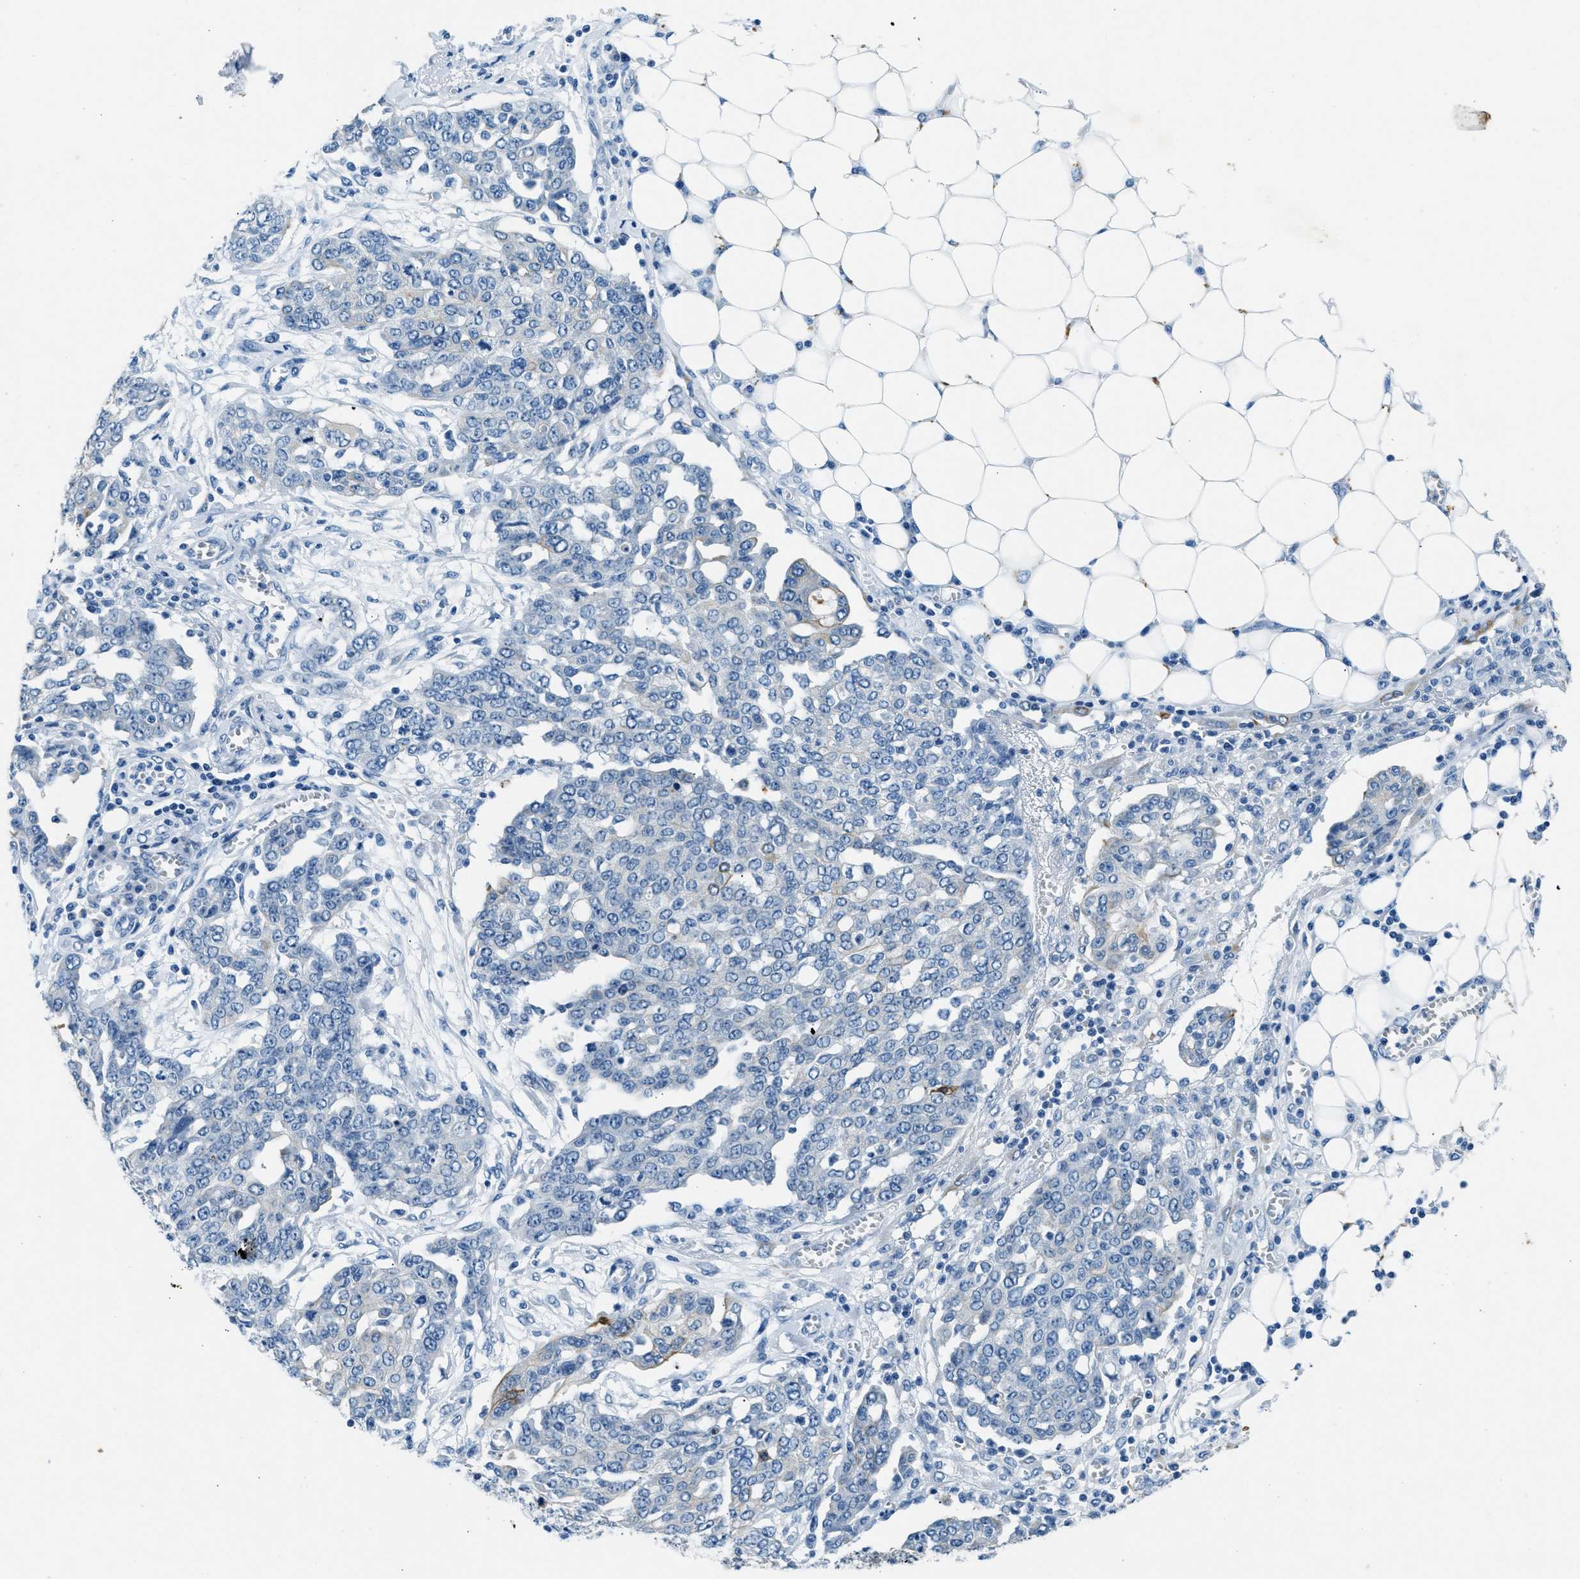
{"staining": {"intensity": "negative", "quantity": "none", "location": "none"}, "tissue": "ovarian cancer", "cell_type": "Tumor cells", "image_type": "cancer", "snomed": [{"axis": "morphology", "description": "Cystadenocarcinoma, serous, NOS"}, {"axis": "topography", "description": "Soft tissue"}, {"axis": "topography", "description": "Ovary"}], "caption": "IHC micrograph of ovarian serous cystadenocarcinoma stained for a protein (brown), which displays no expression in tumor cells.", "gene": "CFAP20", "patient": {"sex": "female", "age": 57}}